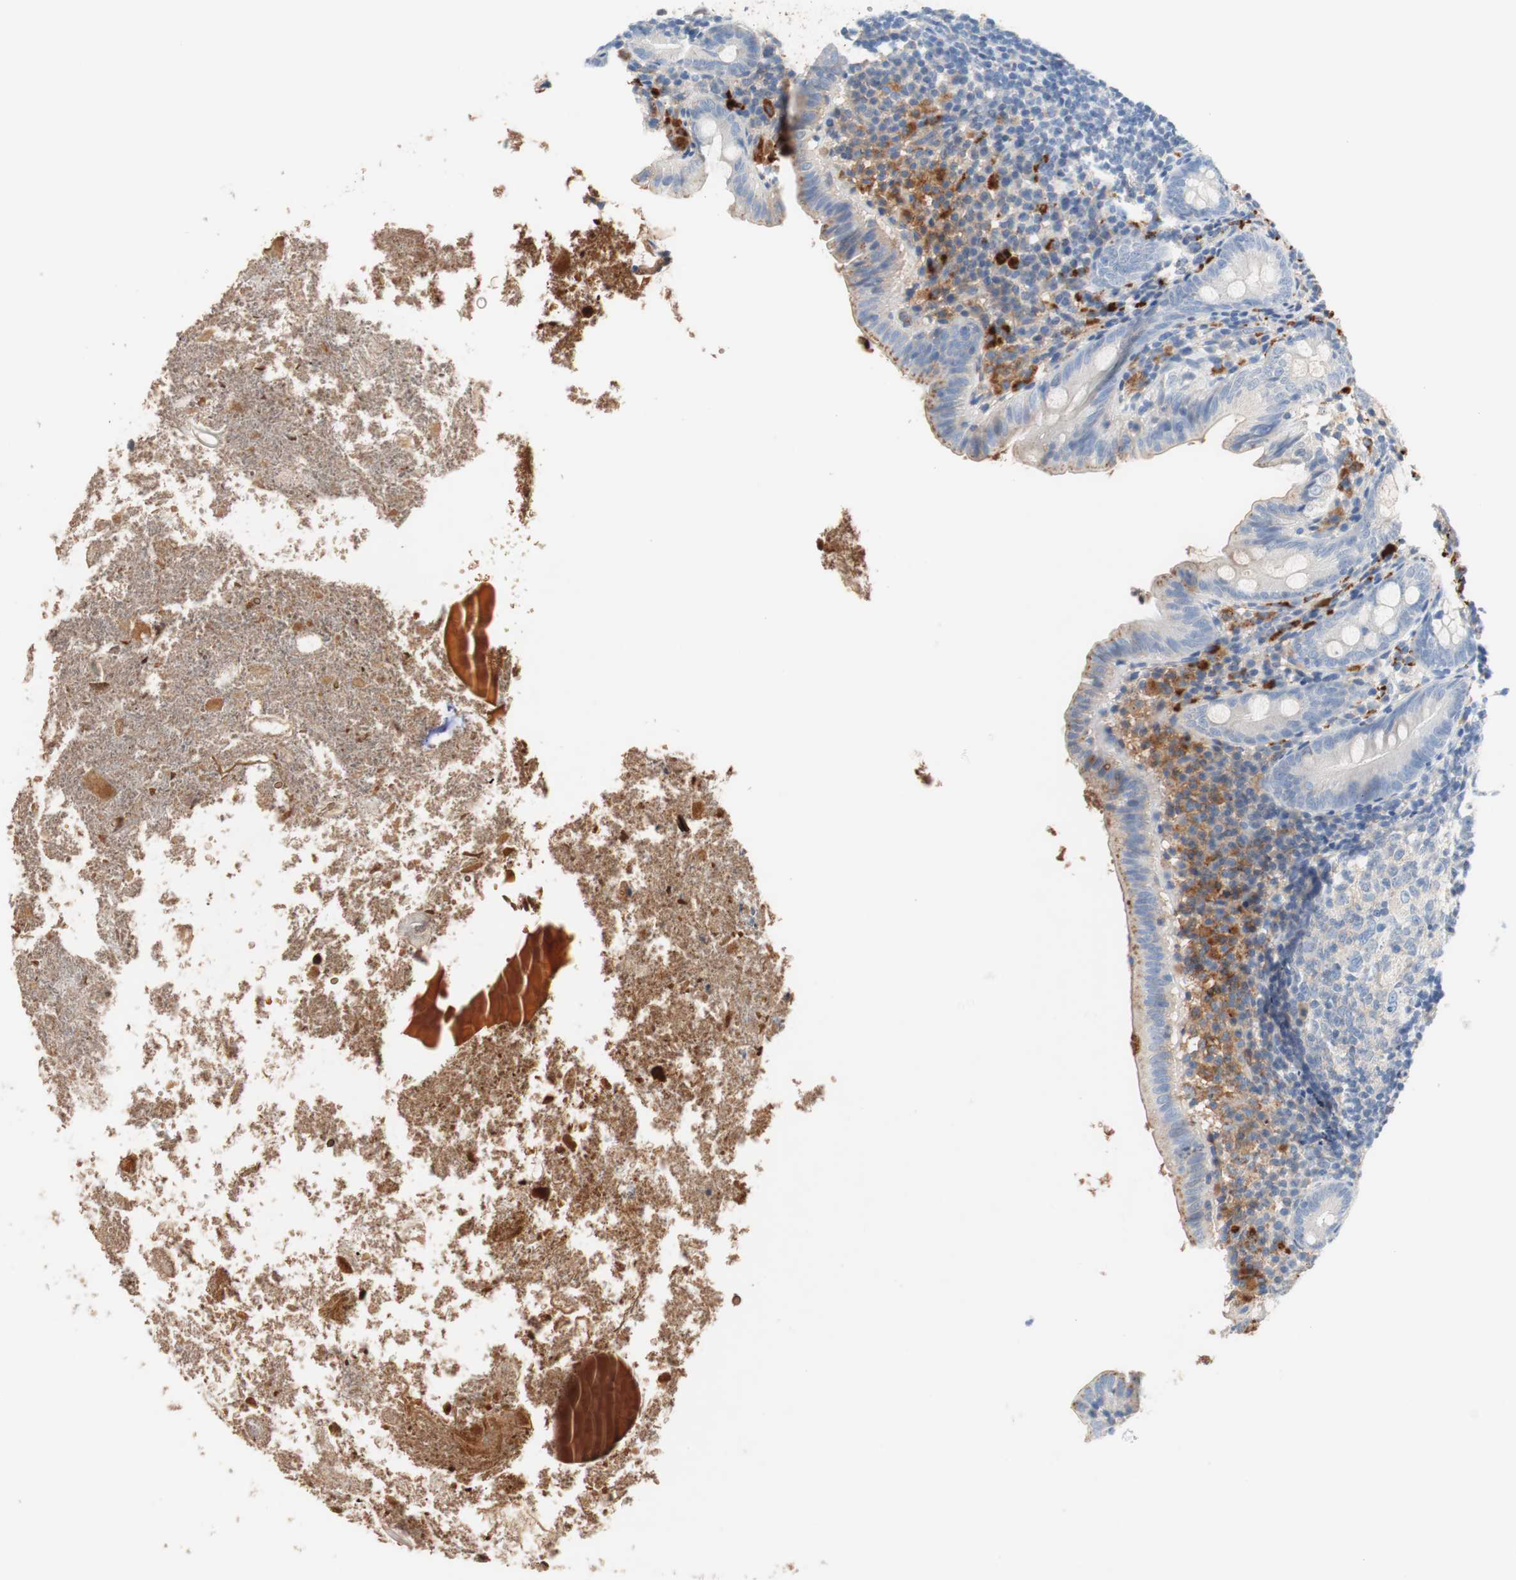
{"staining": {"intensity": "negative", "quantity": "none", "location": "none"}, "tissue": "appendix", "cell_type": "Glandular cells", "image_type": "normal", "snomed": [{"axis": "morphology", "description": "Normal tissue, NOS"}, {"axis": "topography", "description": "Appendix"}], "caption": "Benign appendix was stained to show a protein in brown. There is no significant expression in glandular cells.", "gene": "RBP4", "patient": {"sex": "female", "age": 10}}